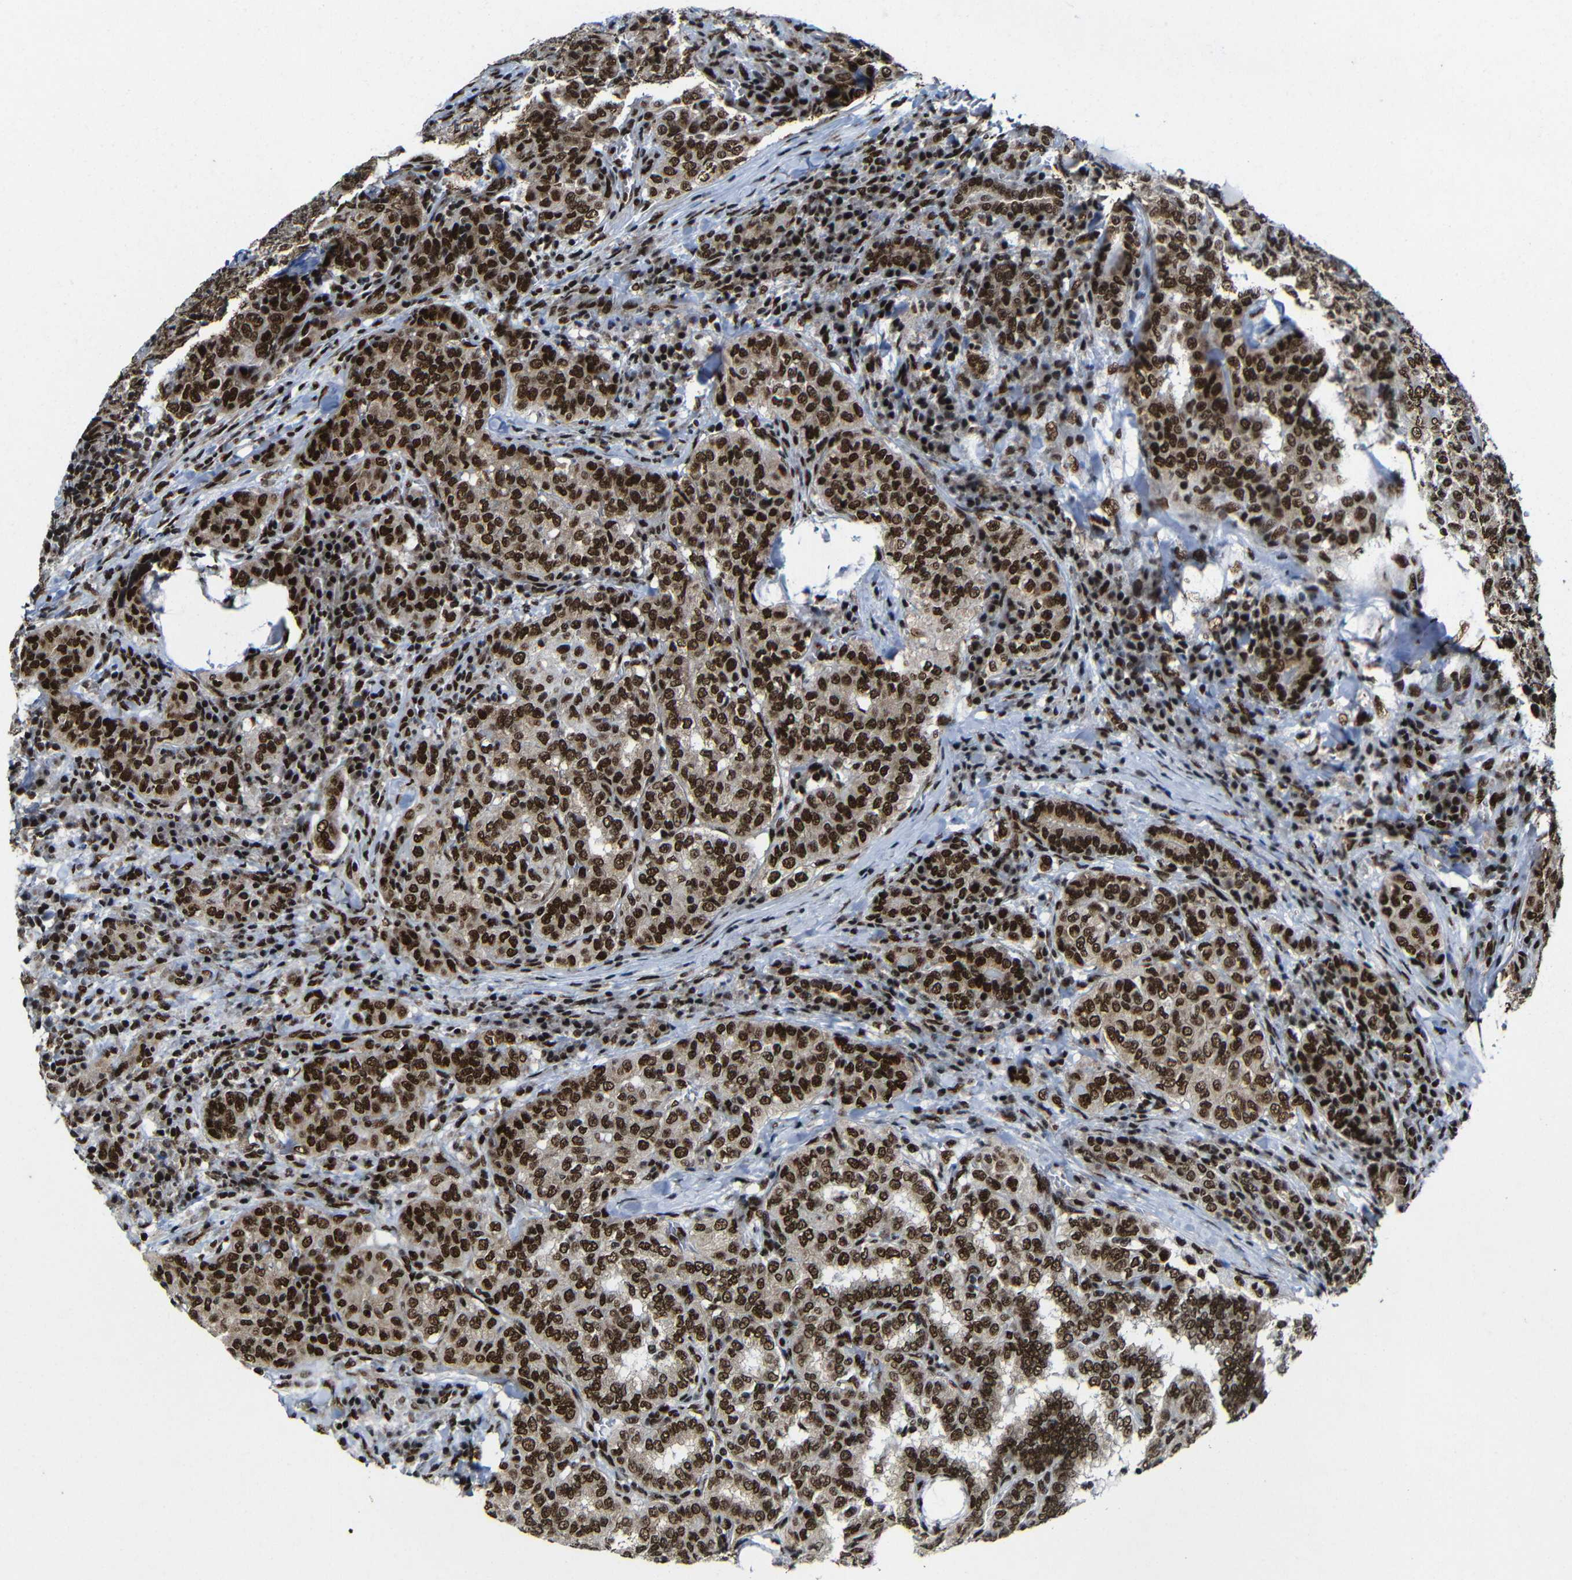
{"staining": {"intensity": "strong", "quantity": ">75%", "location": "nuclear"}, "tissue": "thyroid cancer", "cell_type": "Tumor cells", "image_type": "cancer", "snomed": [{"axis": "morphology", "description": "Papillary adenocarcinoma, NOS"}, {"axis": "topography", "description": "Thyroid gland"}], "caption": "High-magnification brightfield microscopy of papillary adenocarcinoma (thyroid) stained with DAB (brown) and counterstained with hematoxylin (blue). tumor cells exhibit strong nuclear expression is present in about>75% of cells.", "gene": "PTBP1", "patient": {"sex": "female", "age": 30}}